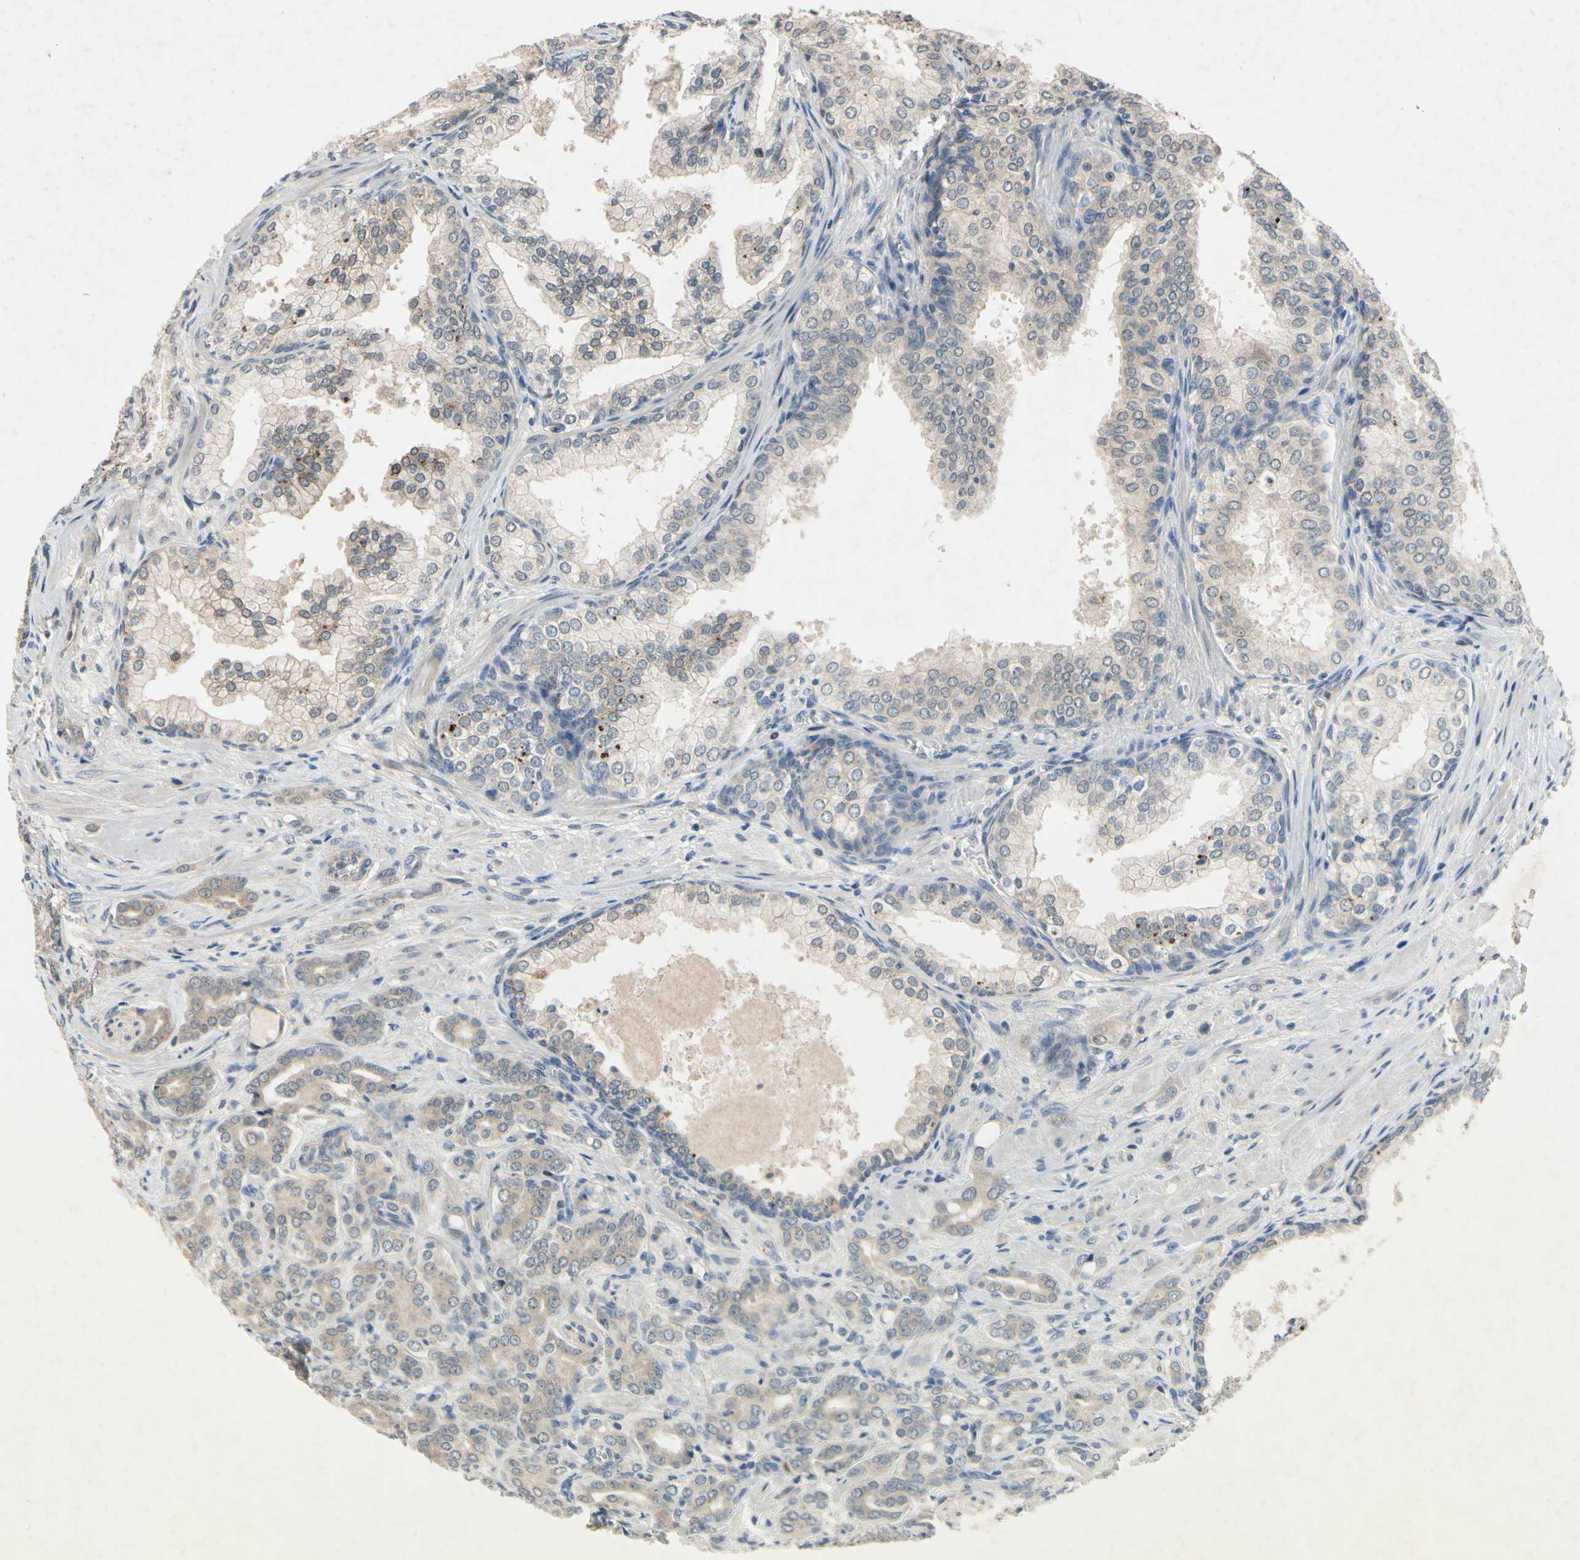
{"staining": {"intensity": "weak", "quantity": "25%-75%", "location": "cytoplasmic/membranous"}, "tissue": "prostate cancer", "cell_type": "Tumor cells", "image_type": "cancer", "snomed": [{"axis": "morphology", "description": "Adenocarcinoma, High grade"}, {"axis": "topography", "description": "Prostate"}], "caption": "A photomicrograph showing weak cytoplasmic/membranous expression in approximately 25%-75% of tumor cells in prostate cancer (high-grade adenocarcinoma), as visualized by brown immunohistochemical staining.", "gene": "DPY19L3", "patient": {"sex": "male", "age": 64}}